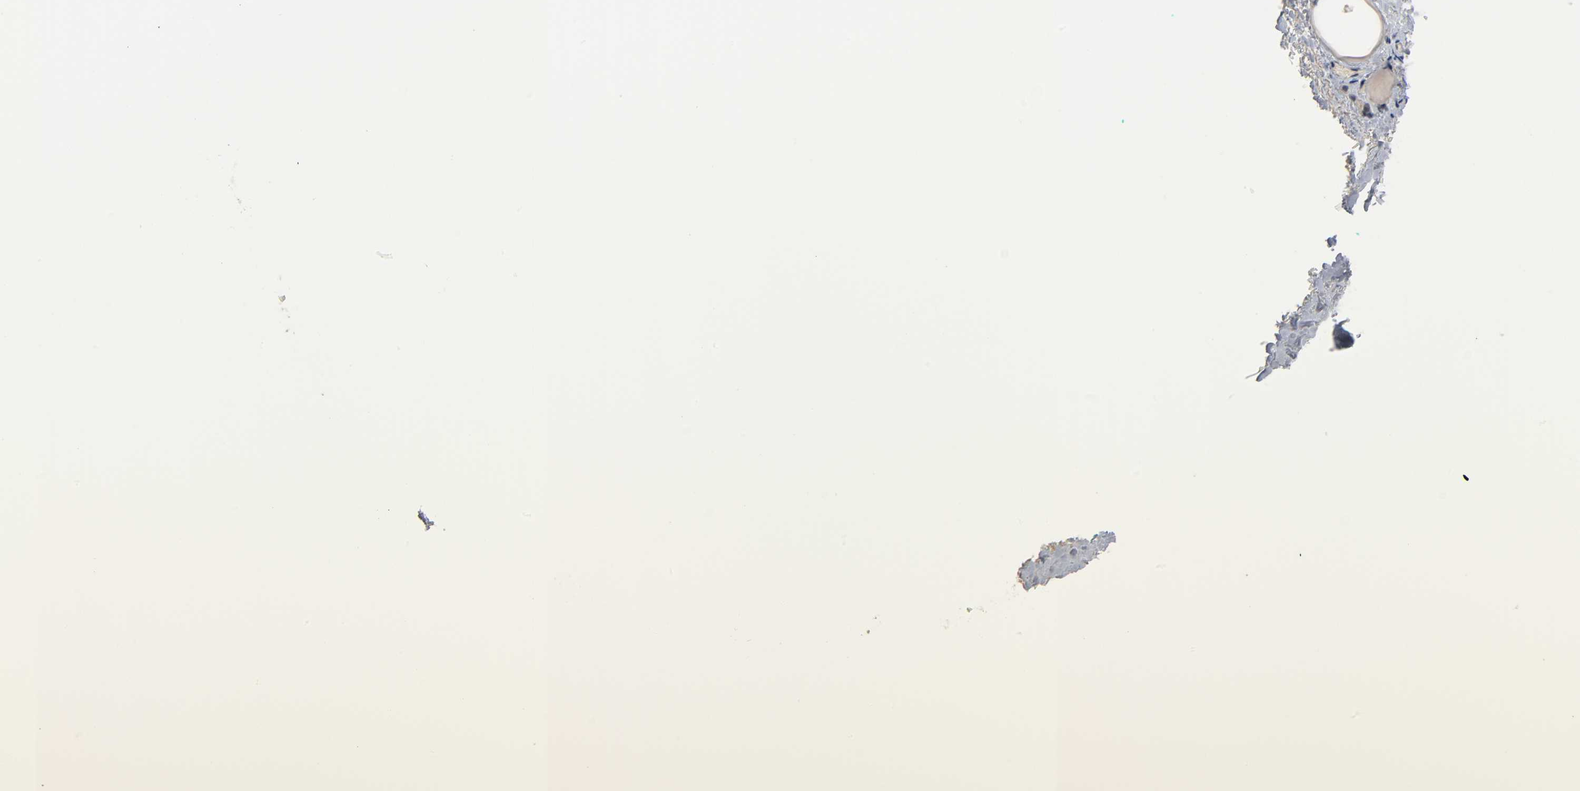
{"staining": {"intensity": "moderate", "quantity": ">75%", "location": "cytoplasmic/membranous"}, "tissue": "thyroid gland", "cell_type": "Glandular cells", "image_type": "normal", "snomed": [{"axis": "morphology", "description": "Normal tissue, NOS"}, {"axis": "topography", "description": "Thyroid gland"}], "caption": "Protein expression analysis of unremarkable human thyroid gland reveals moderate cytoplasmic/membranous staining in approximately >75% of glandular cells. Nuclei are stained in blue.", "gene": "CD2AP", "patient": {"sex": "female", "age": 75}}